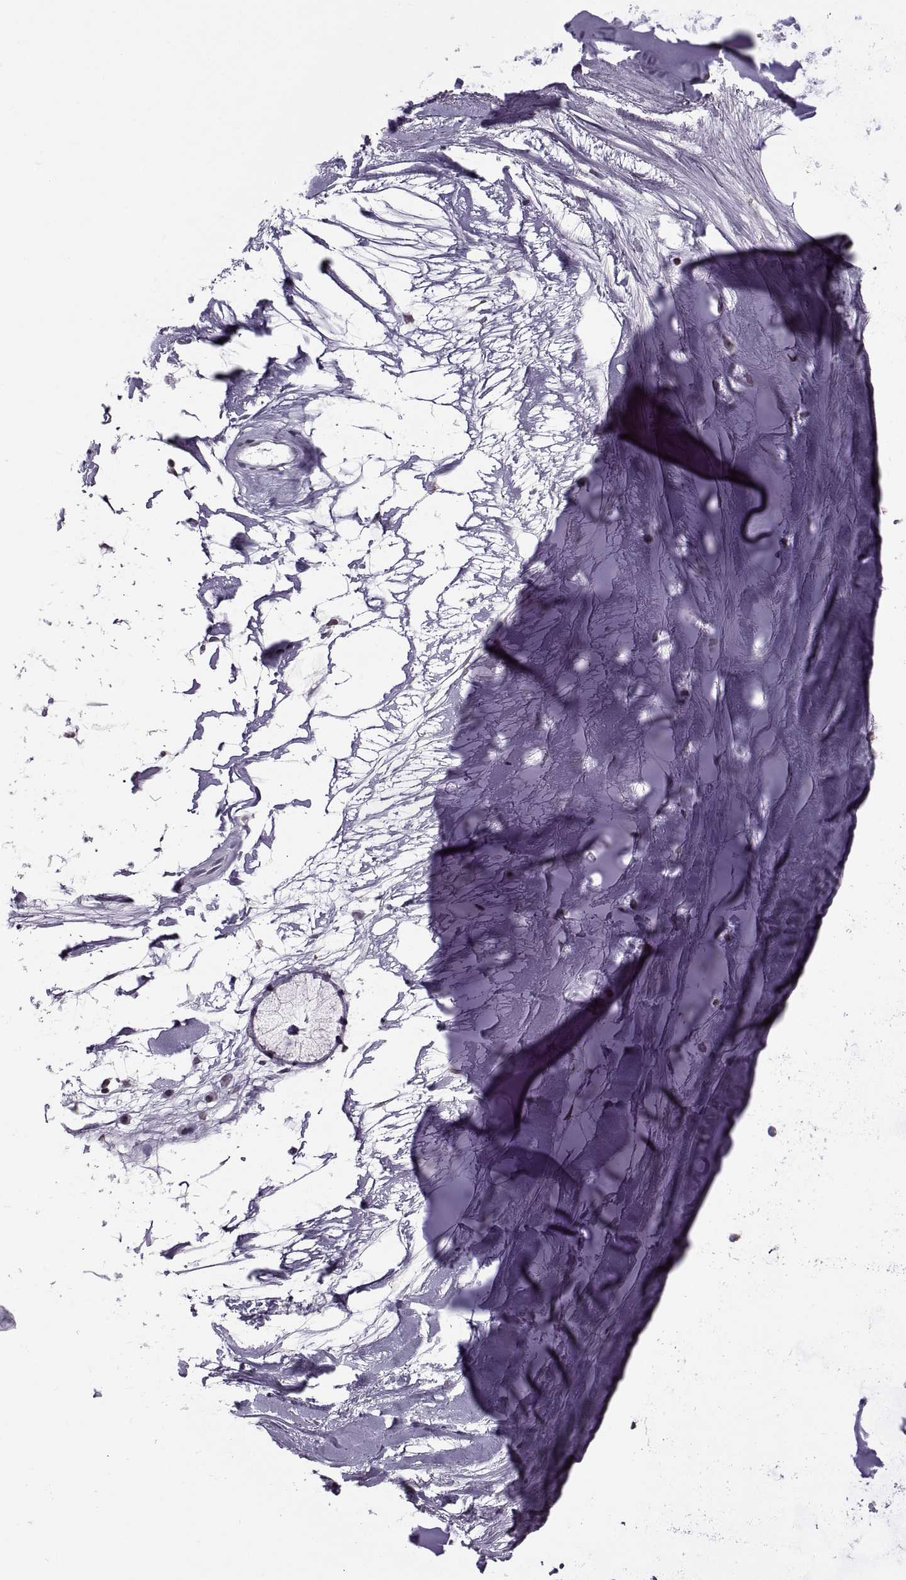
{"staining": {"intensity": "negative", "quantity": "none", "location": "none"}, "tissue": "soft tissue", "cell_type": "Chondrocytes", "image_type": "normal", "snomed": [{"axis": "morphology", "description": "Normal tissue, NOS"}, {"axis": "morphology", "description": "Squamous cell carcinoma, NOS"}, {"axis": "topography", "description": "Cartilage tissue"}, {"axis": "topography", "description": "Lung"}], "caption": "High power microscopy photomicrograph of an immunohistochemistry histopathology image of benign soft tissue, revealing no significant expression in chondrocytes. (Stains: DAB (3,3'-diaminobenzidine) immunohistochemistry with hematoxylin counter stain, Microscopy: brightfield microscopy at high magnification).", "gene": "H1", "patient": {"sex": "male", "age": 66}}